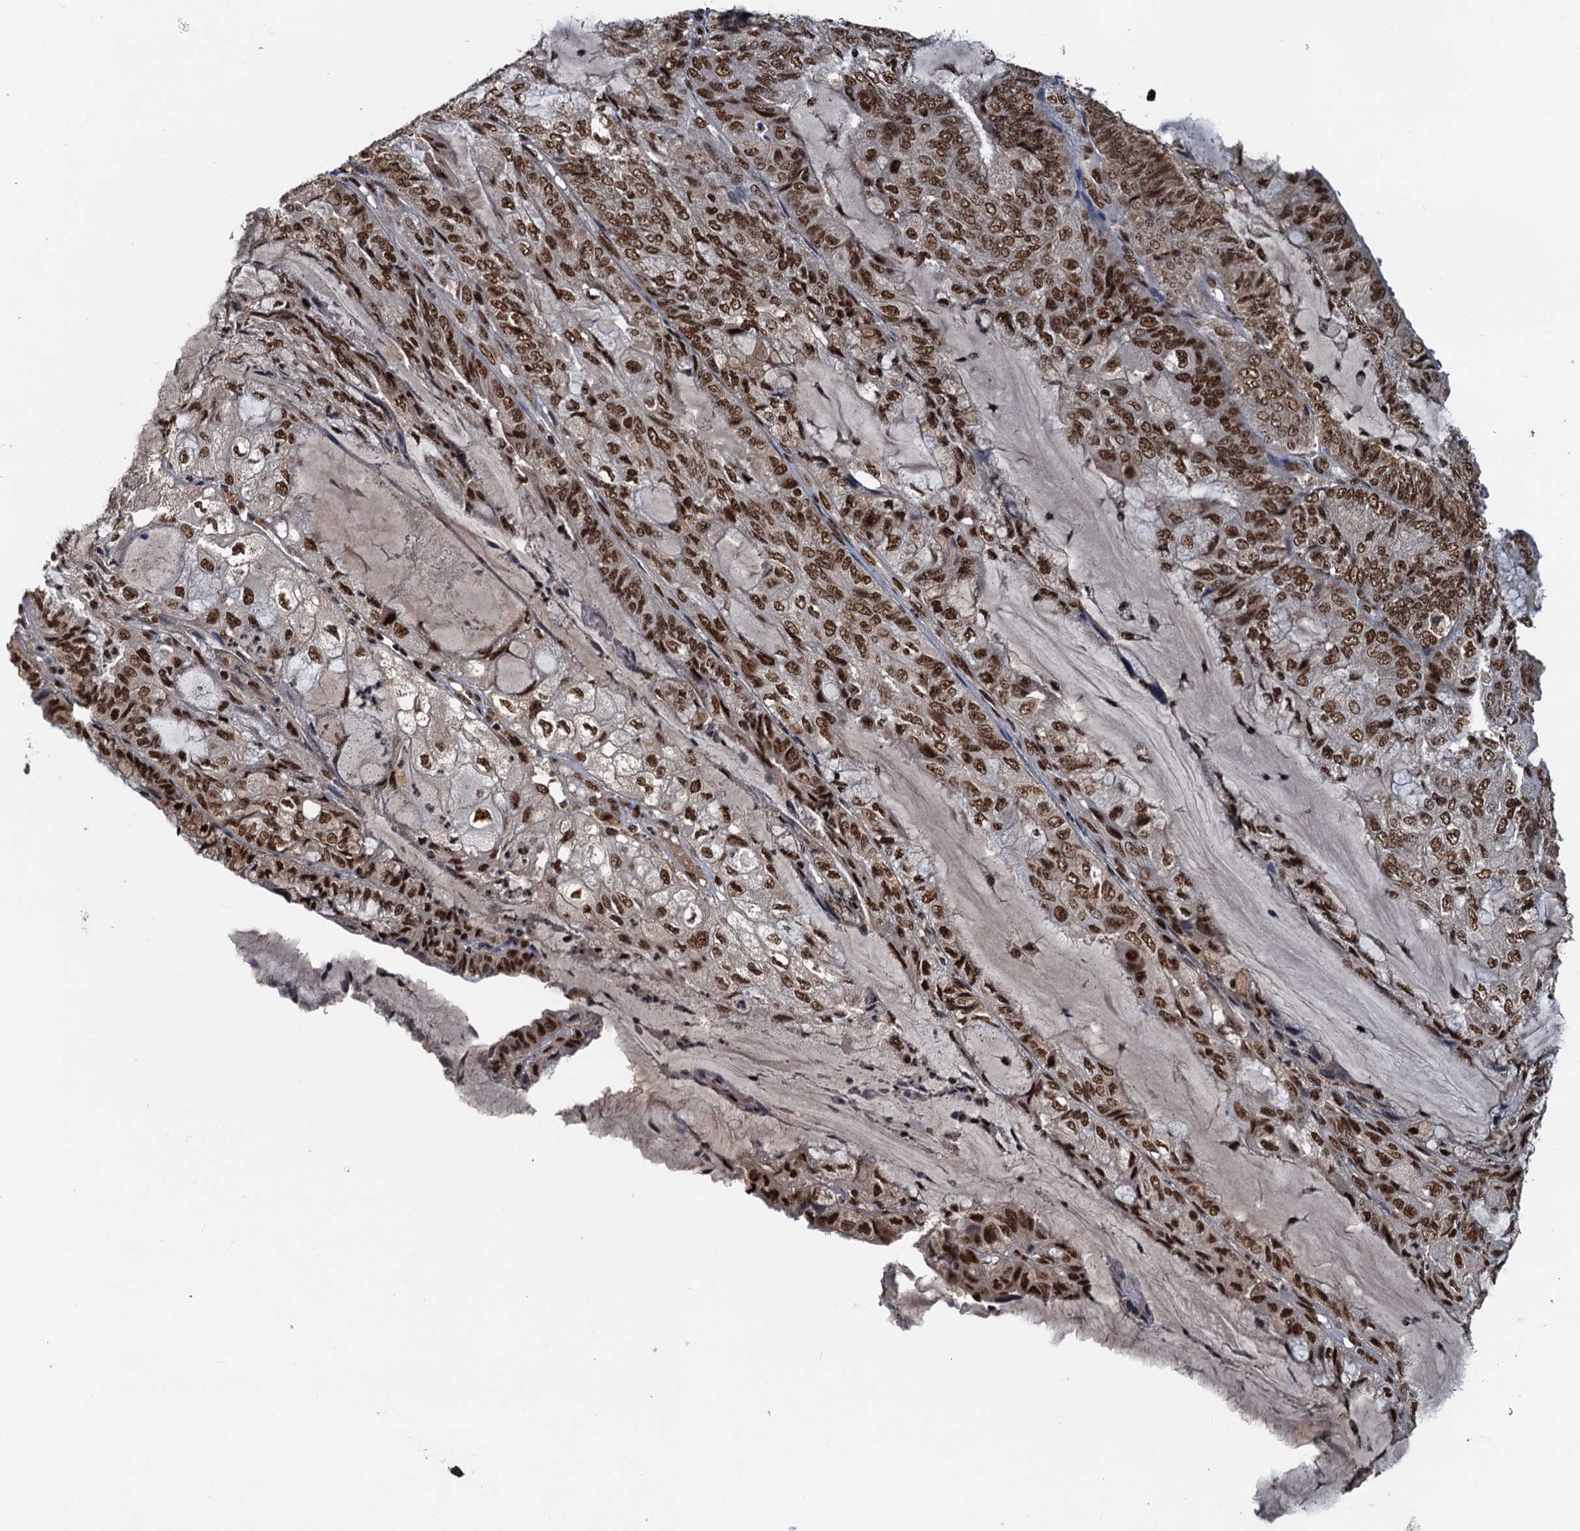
{"staining": {"intensity": "strong", "quantity": ">75%", "location": "nuclear"}, "tissue": "endometrial cancer", "cell_type": "Tumor cells", "image_type": "cancer", "snomed": [{"axis": "morphology", "description": "Adenocarcinoma, NOS"}, {"axis": "topography", "description": "Endometrium"}], "caption": "Tumor cells display strong nuclear expression in approximately >75% of cells in adenocarcinoma (endometrial).", "gene": "ZC3H18", "patient": {"sex": "female", "age": 81}}